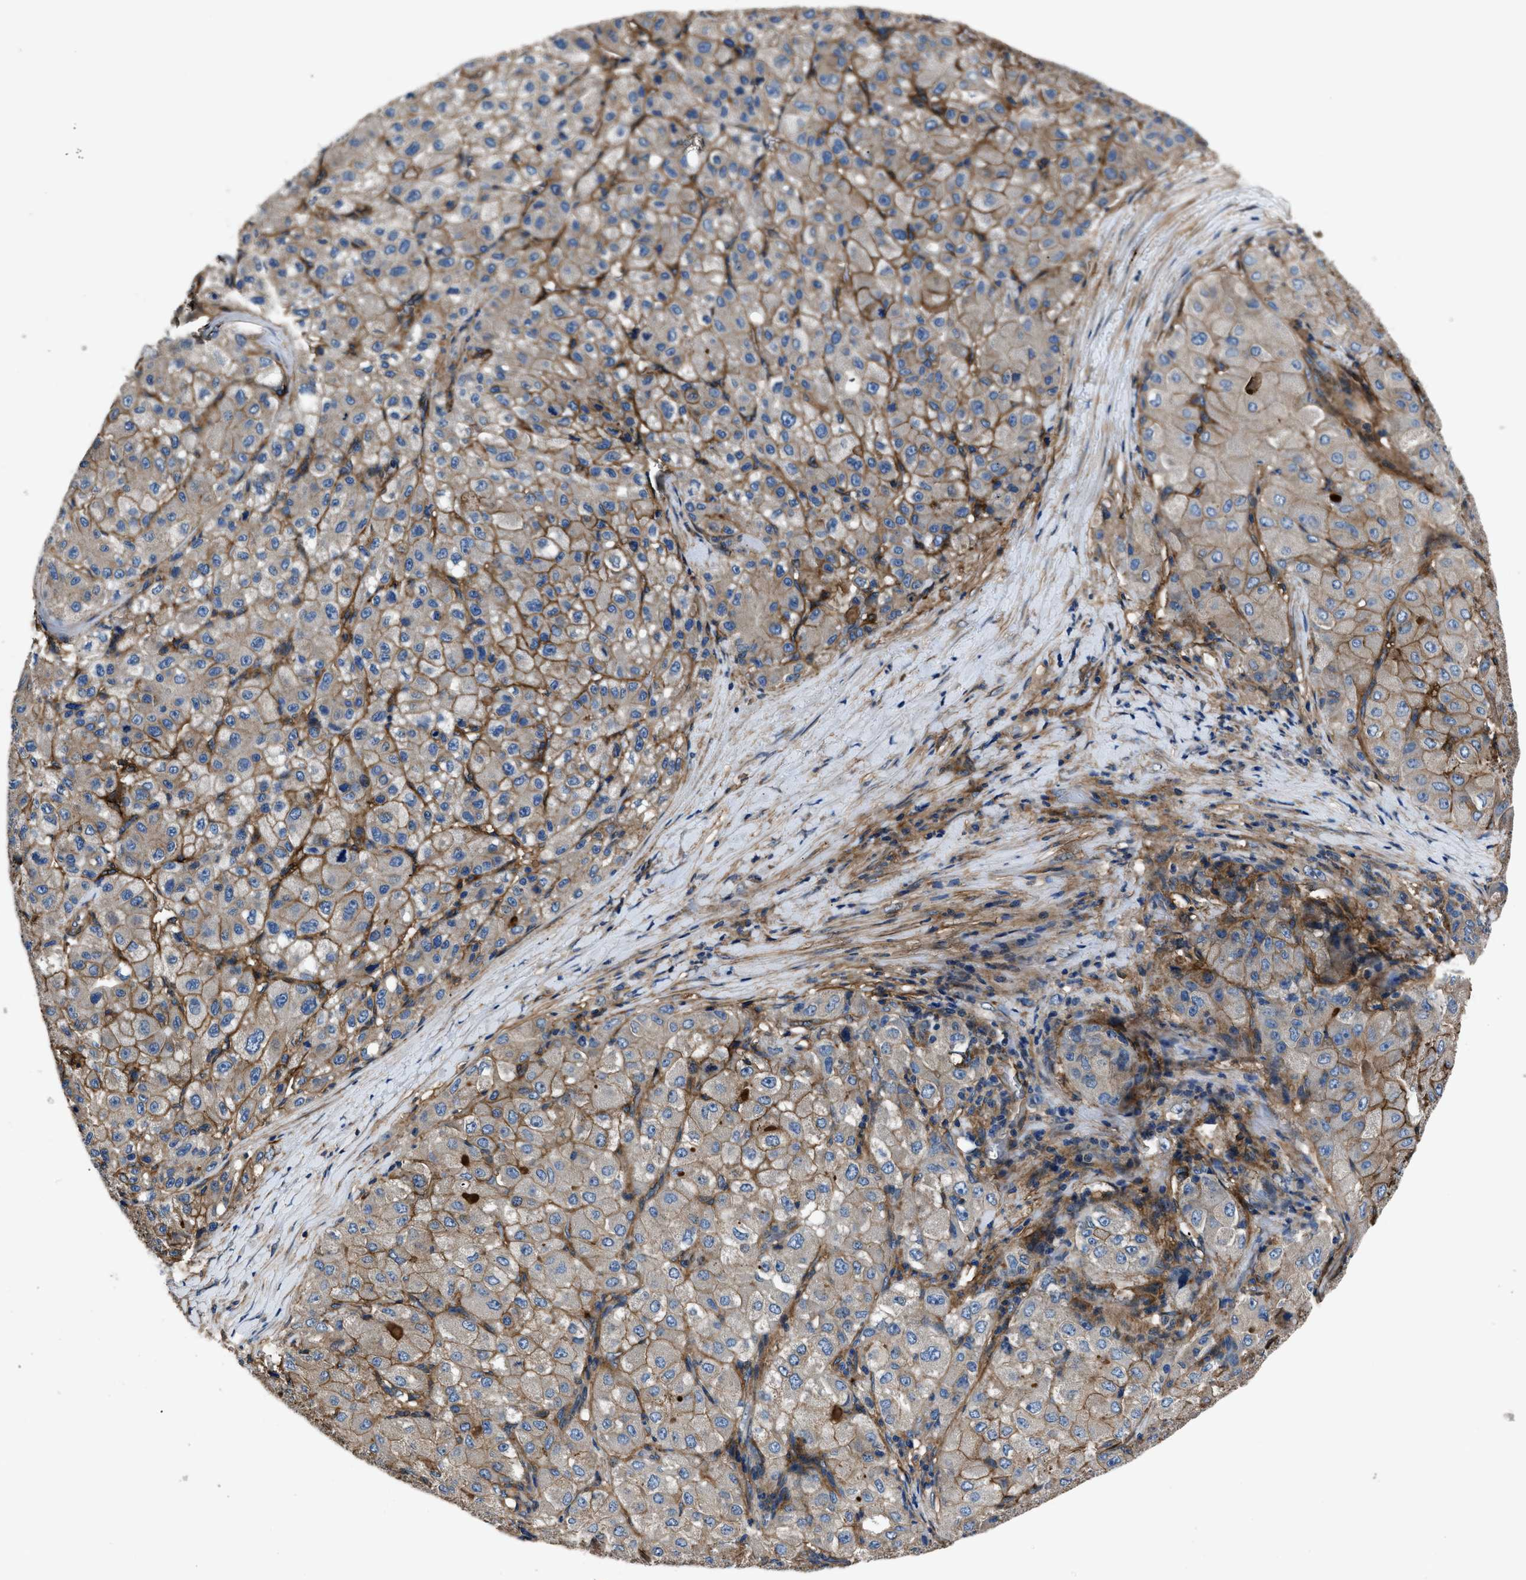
{"staining": {"intensity": "moderate", "quantity": ">75%", "location": "cytoplasmic/membranous"}, "tissue": "liver cancer", "cell_type": "Tumor cells", "image_type": "cancer", "snomed": [{"axis": "morphology", "description": "Carcinoma, Hepatocellular, NOS"}, {"axis": "topography", "description": "Liver"}], "caption": "Protein expression analysis of human liver cancer reveals moderate cytoplasmic/membranous positivity in approximately >75% of tumor cells.", "gene": "CD276", "patient": {"sex": "male", "age": 80}}